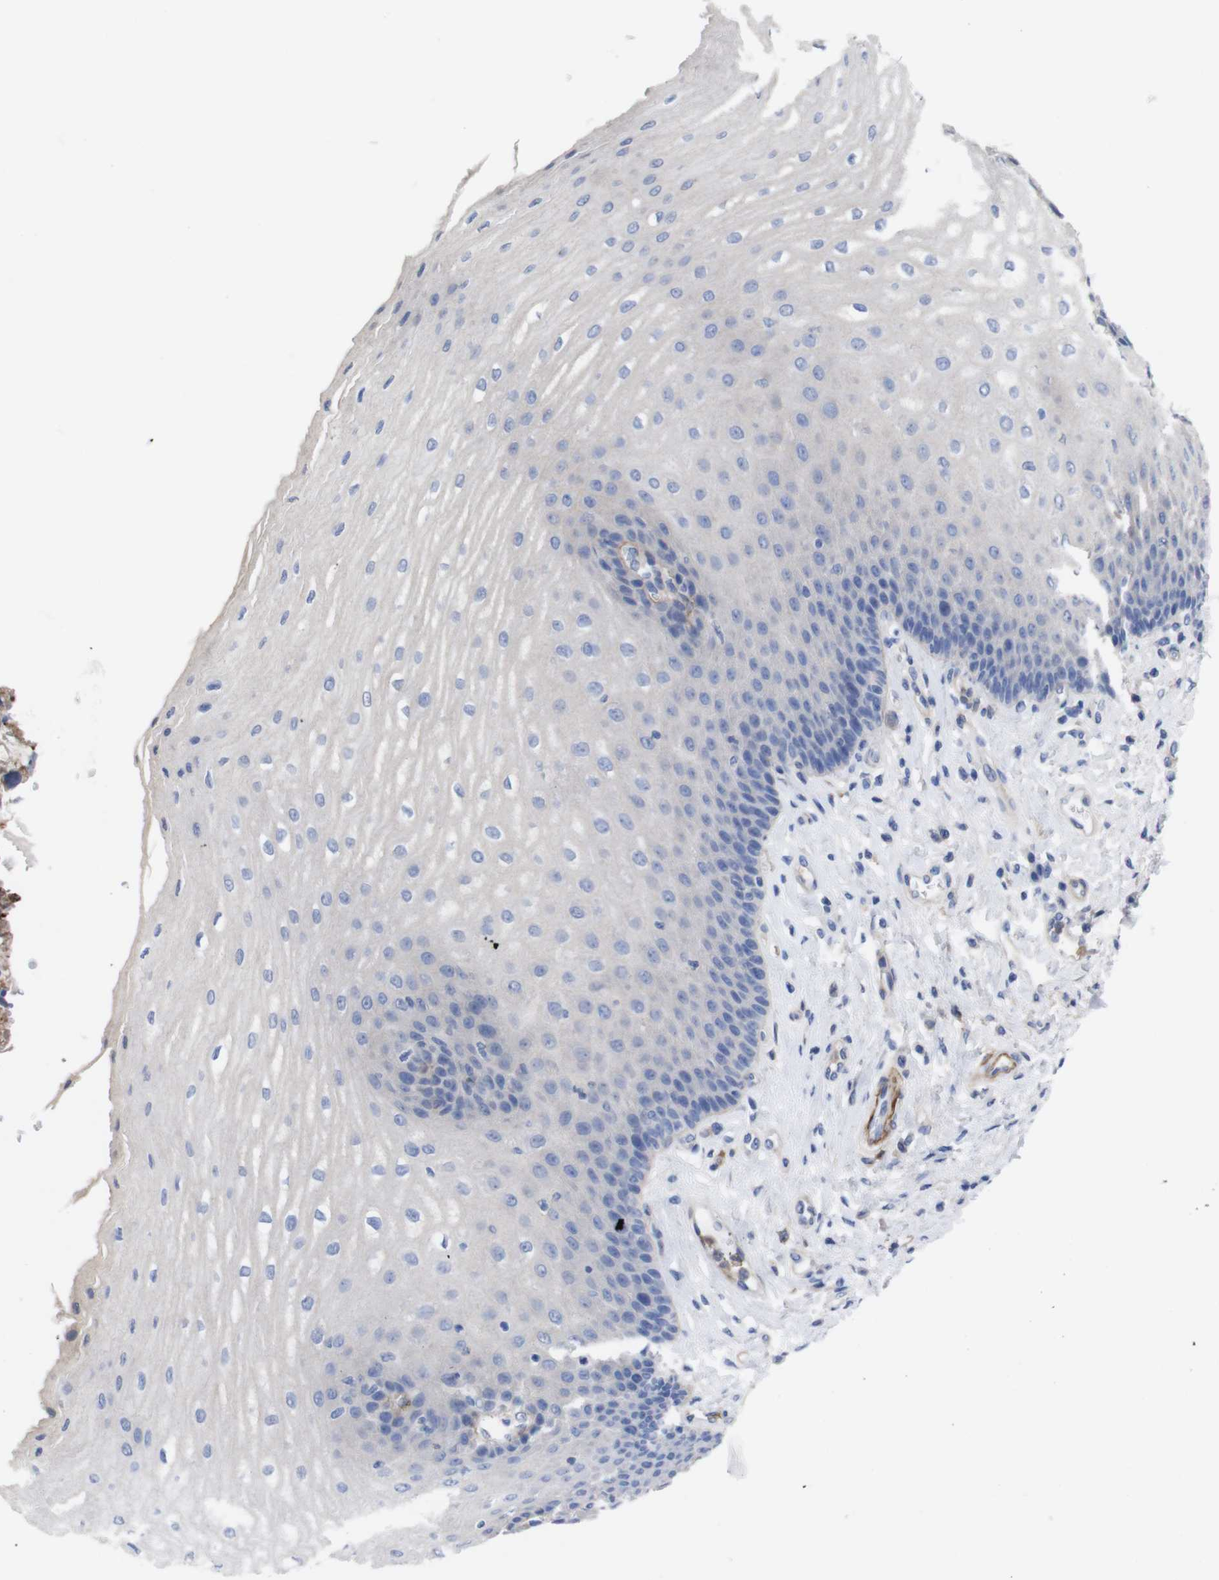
{"staining": {"intensity": "negative", "quantity": "none", "location": "none"}, "tissue": "esophagus", "cell_type": "Squamous epithelial cells", "image_type": "normal", "snomed": [{"axis": "morphology", "description": "Normal tissue, NOS"}, {"axis": "topography", "description": "Esophagus"}], "caption": "Immunohistochemical staining of unremarkable human esophagus exhibits no significant staining in squamous epithelial cells.", "gene": "C5AR1", "patient": {"sex": "male", "age": 54}}